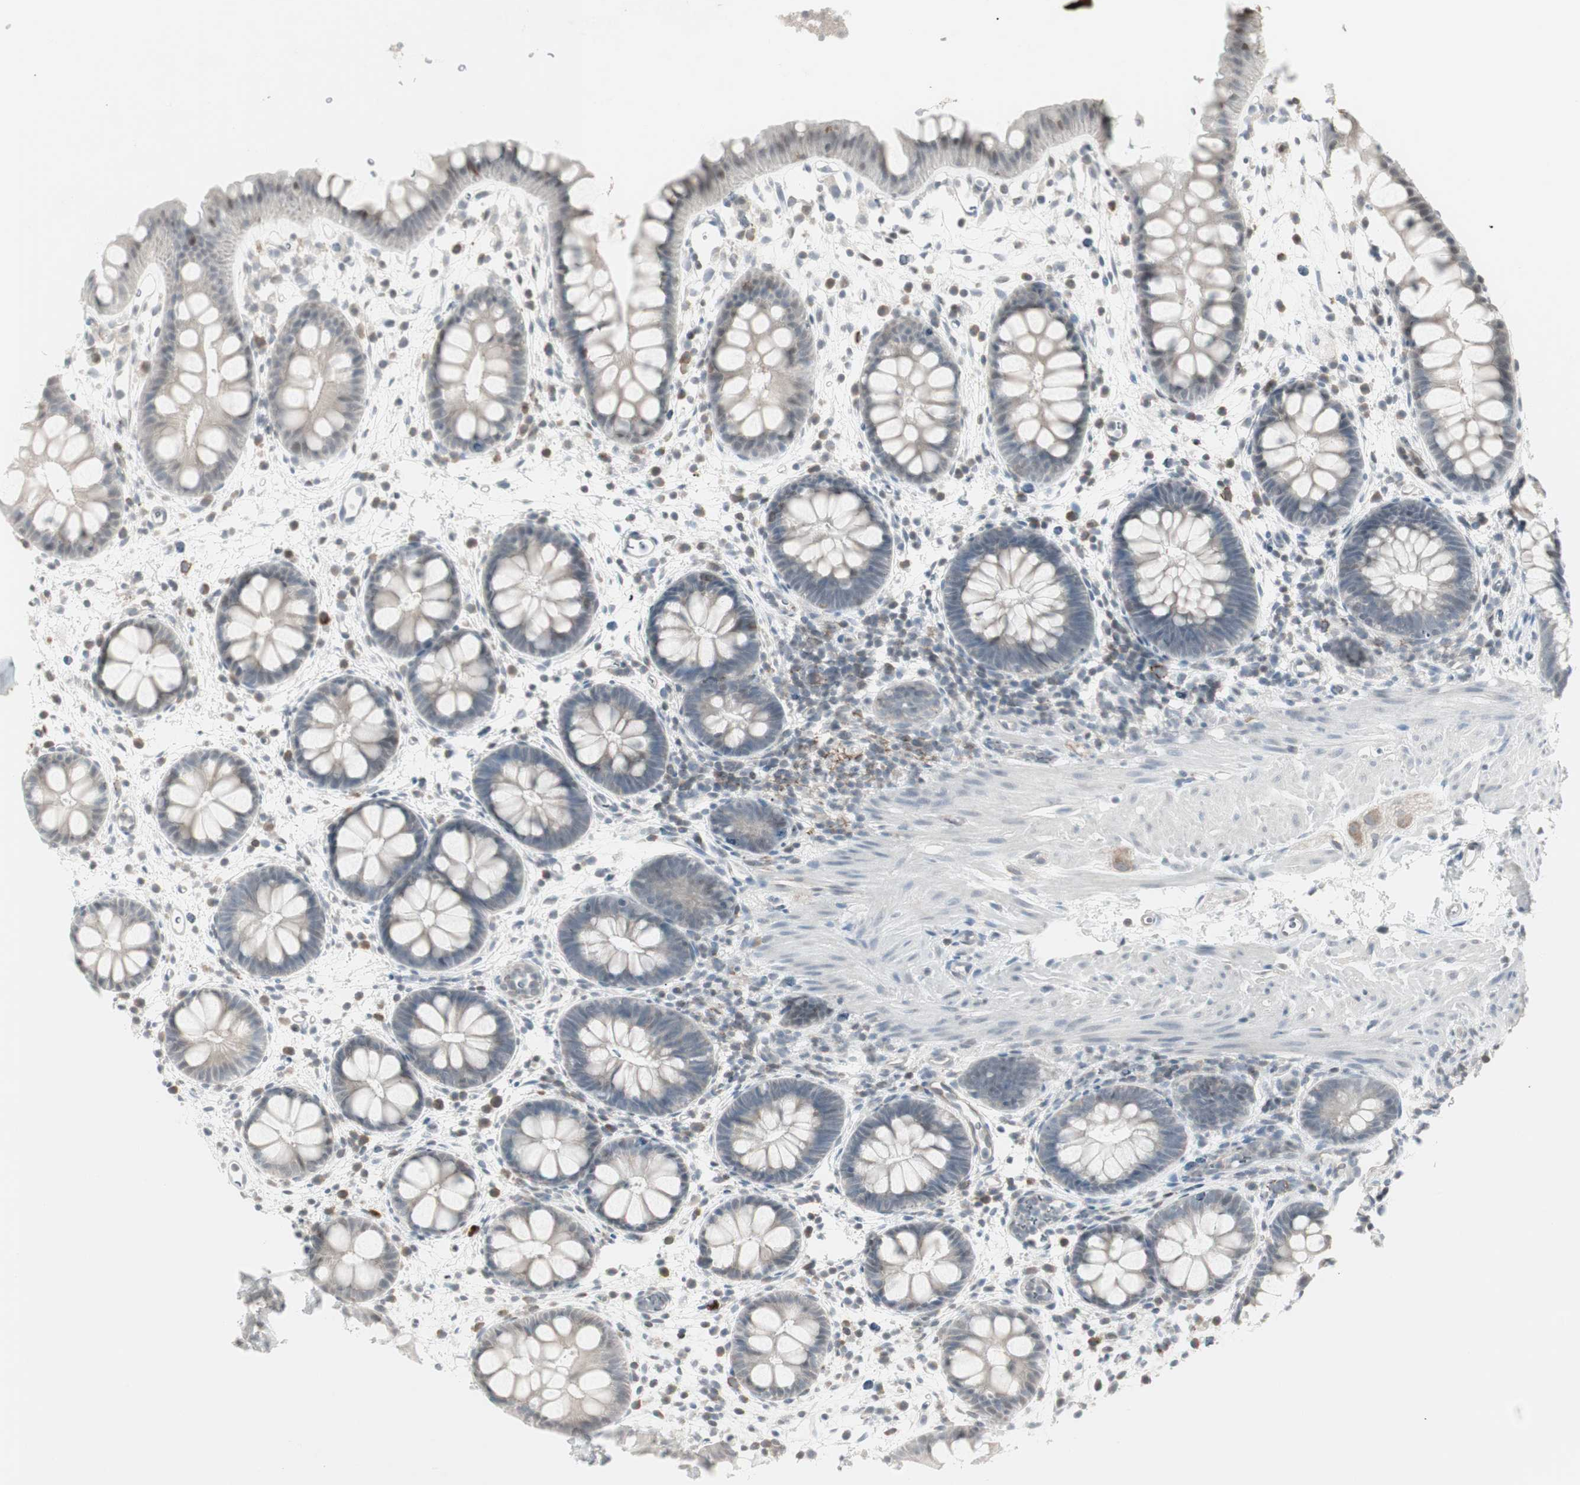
{"staining": {"intensity": "negative", "quantity": "none", "location": "none"}, "tissue": "rectum", "cell_type": "Glandular cells", "image_type": "normal", "snomed": [{"axis": "morphology", "description": "Normal tissue, NOS"}, {"axis": "topography", "description": "Rectum"}], "caption": "An IHC photomicrograph of benign rectum is shown. There is no staining in glandular cells of rectum.", "gene": "MAP4K4", "patient": {"sex": "female", "age": 24}}